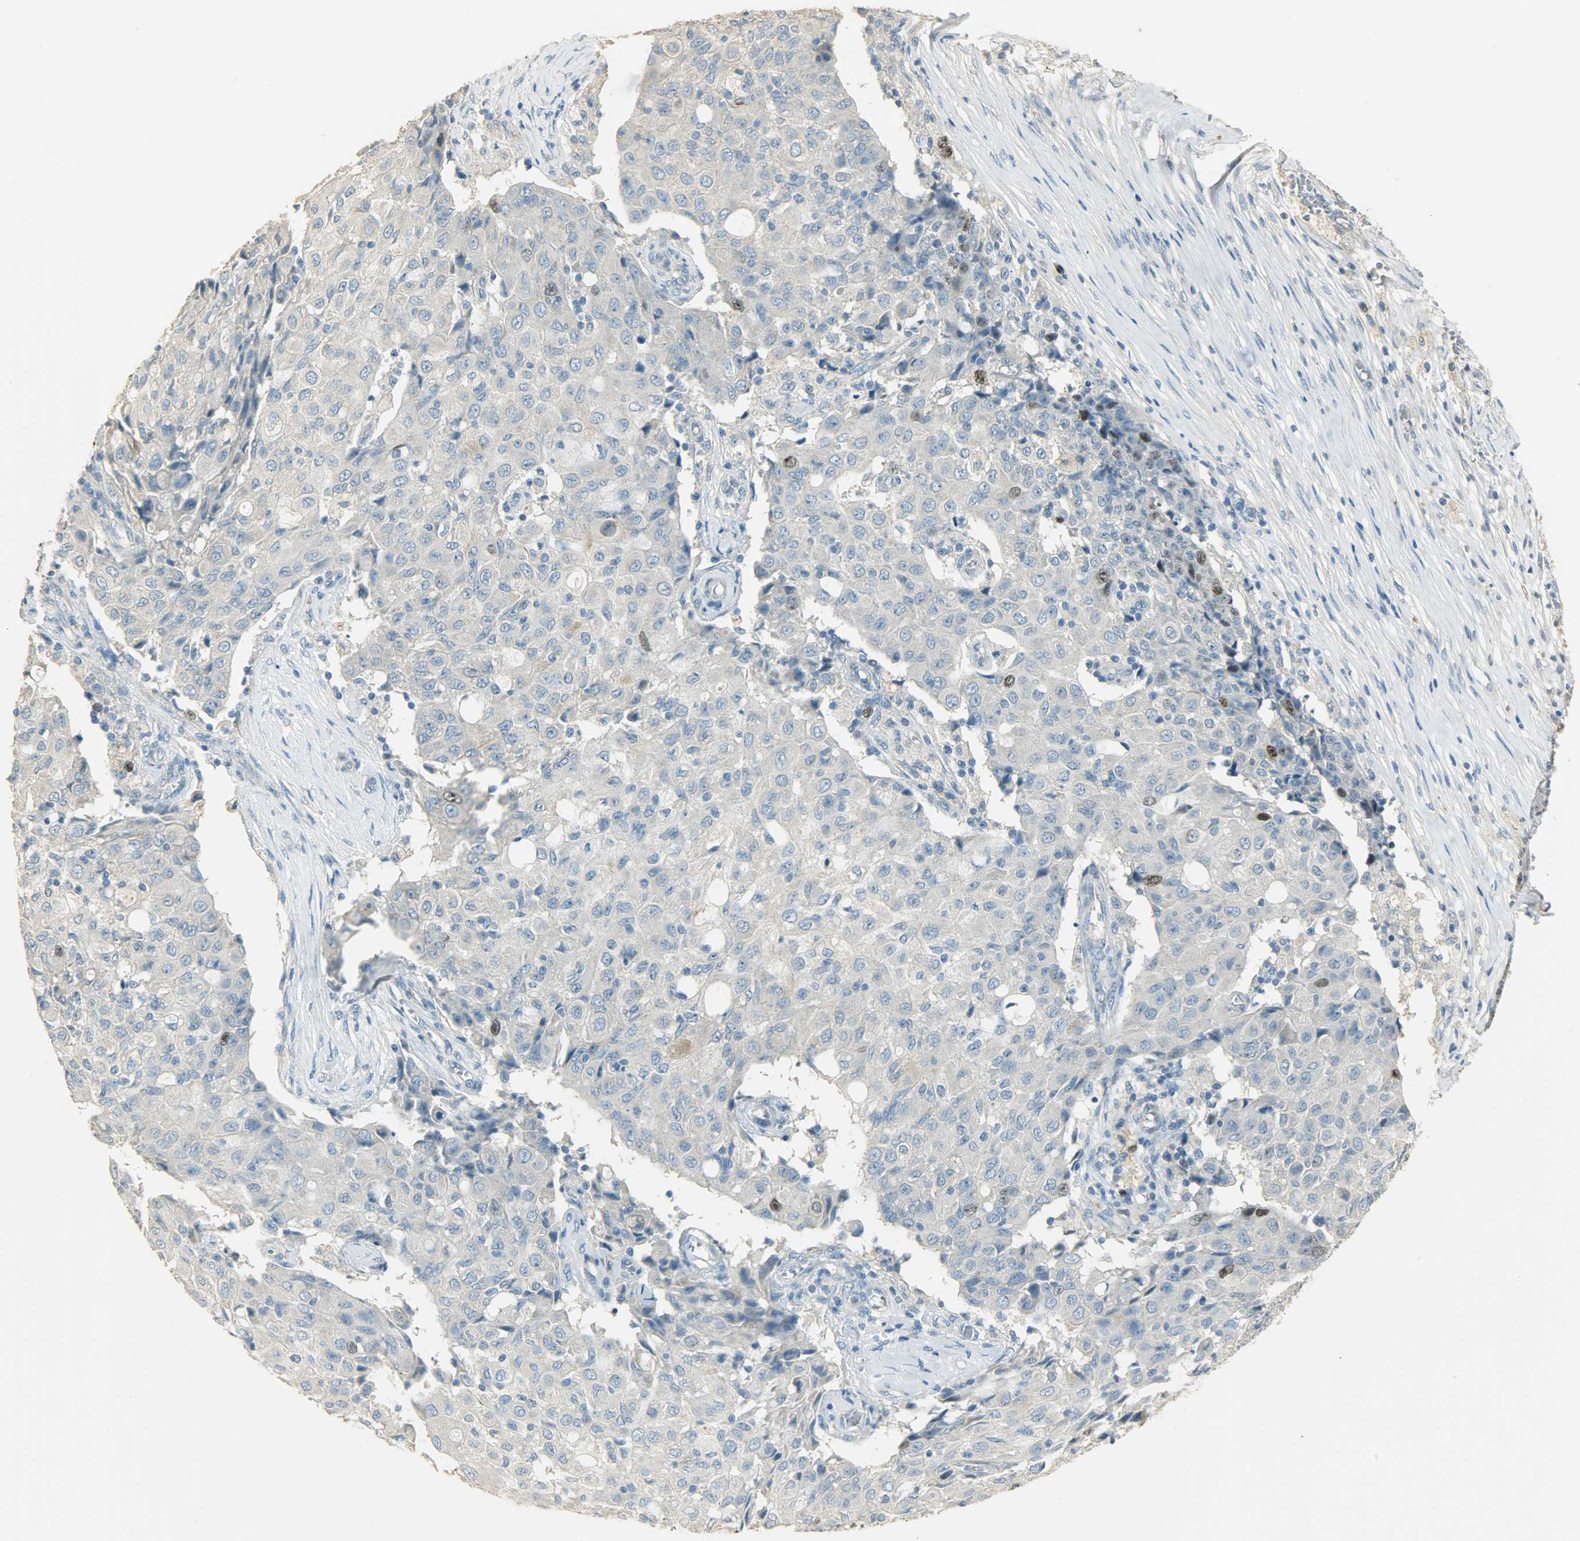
{"staining": {"intensity": "strong", "quantity": "<25%", "location": "nuclear"}, "tissue": "ovarian cancer", "cell_type": "Tumor cells", "image_type": "cancer", "snomed": [{"axis": "morphology", "description": "Carcinoma, endometroid"}, {"axis": "topography", "description": "Ovary"}], "caption": "Protein expression analysis of ovarian cancer (endometroid carcinoma) displays strong nuclear expression in approximately <25% of tumor cells.", "gene": "TPX2", "patient": {"sex": "female", "age": 42}}